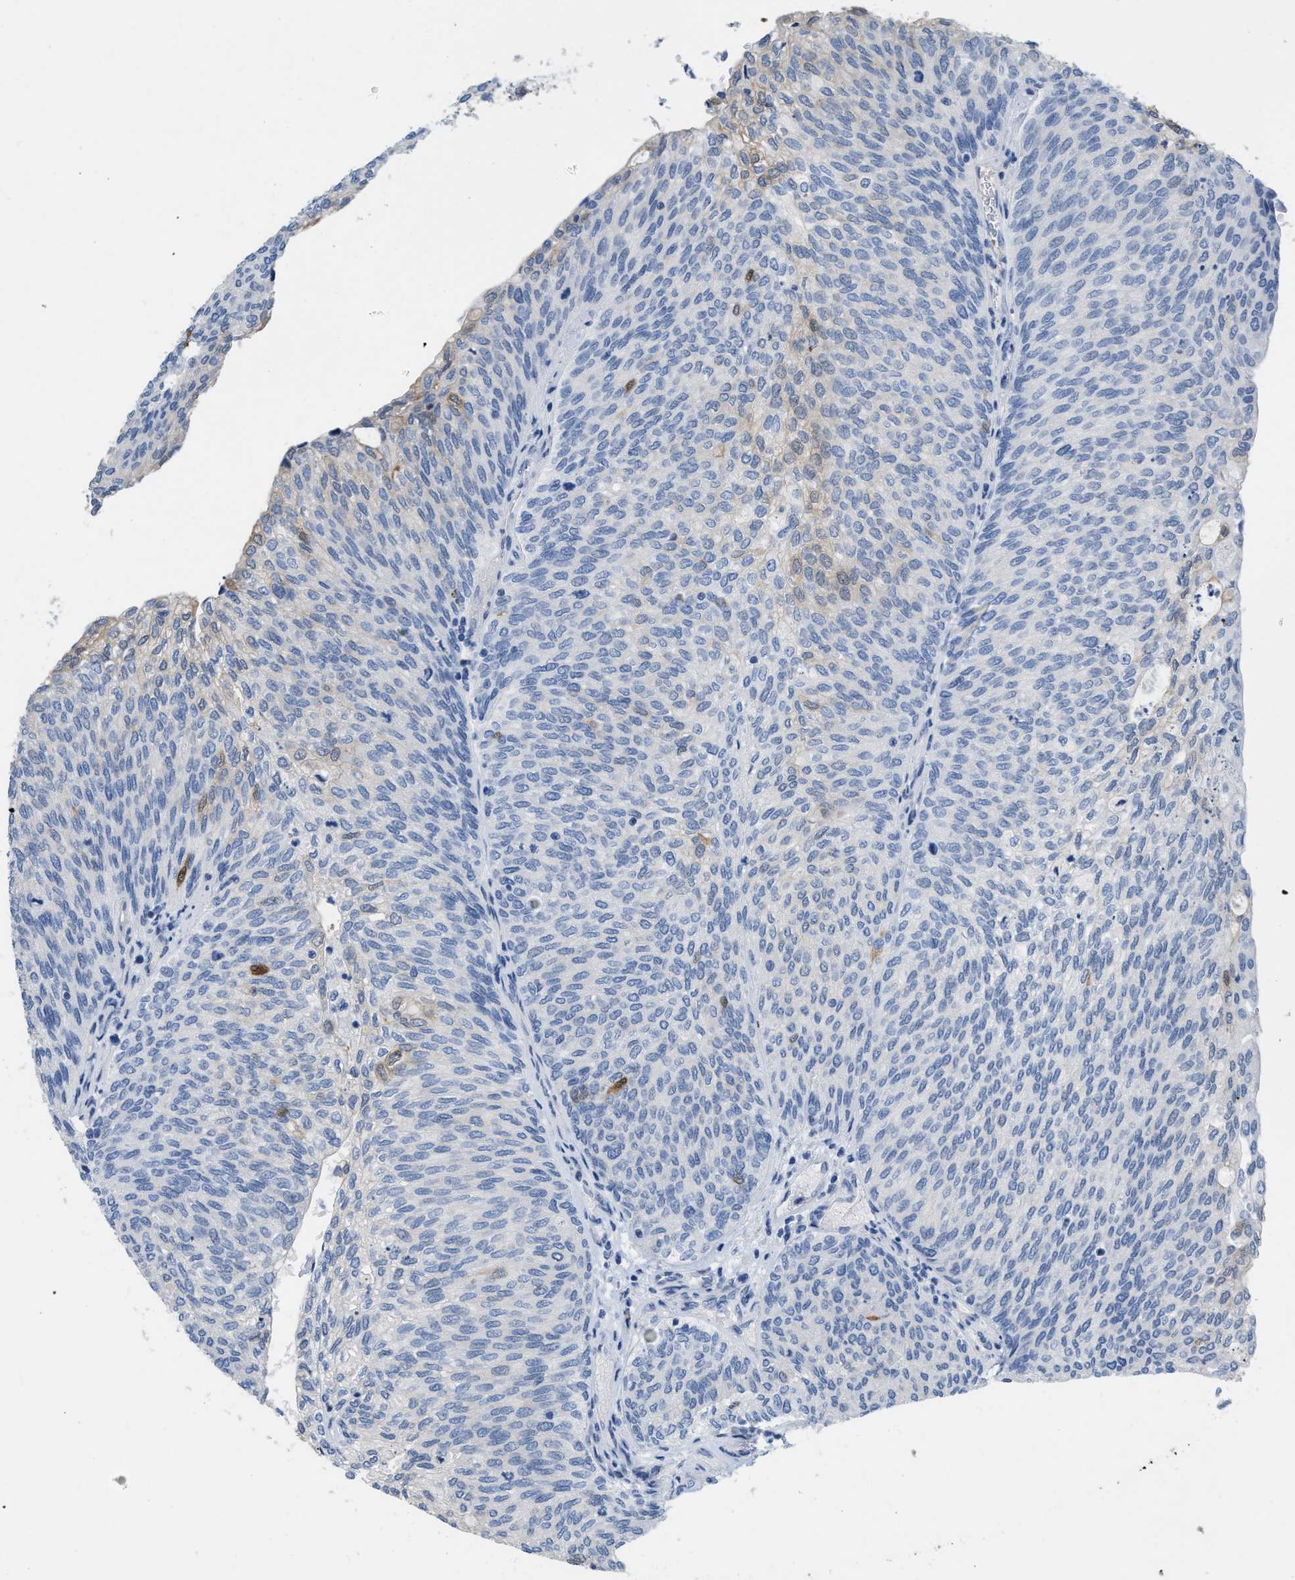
{"staining": {"intensity": "weak", "quantity": "<25%", "location": "cytoplasmic/membranous"}, "tissue": "urothelial cancer", "cell_type": "Tumor cells", "image_type": "cancer", "snomed": [{"axis": "morphology", "description": "Urothelial carcinoma, Low grade"}, {"axis": "topography", "description": "Urinary bladder"}], "caption": "Human urothelial cancer stained for a protein using immunohistochemistry (IHC) reveals no positivity in tumor cells.", "gene": "CRYM", "patient": {"sex": "female", "age": 79}}